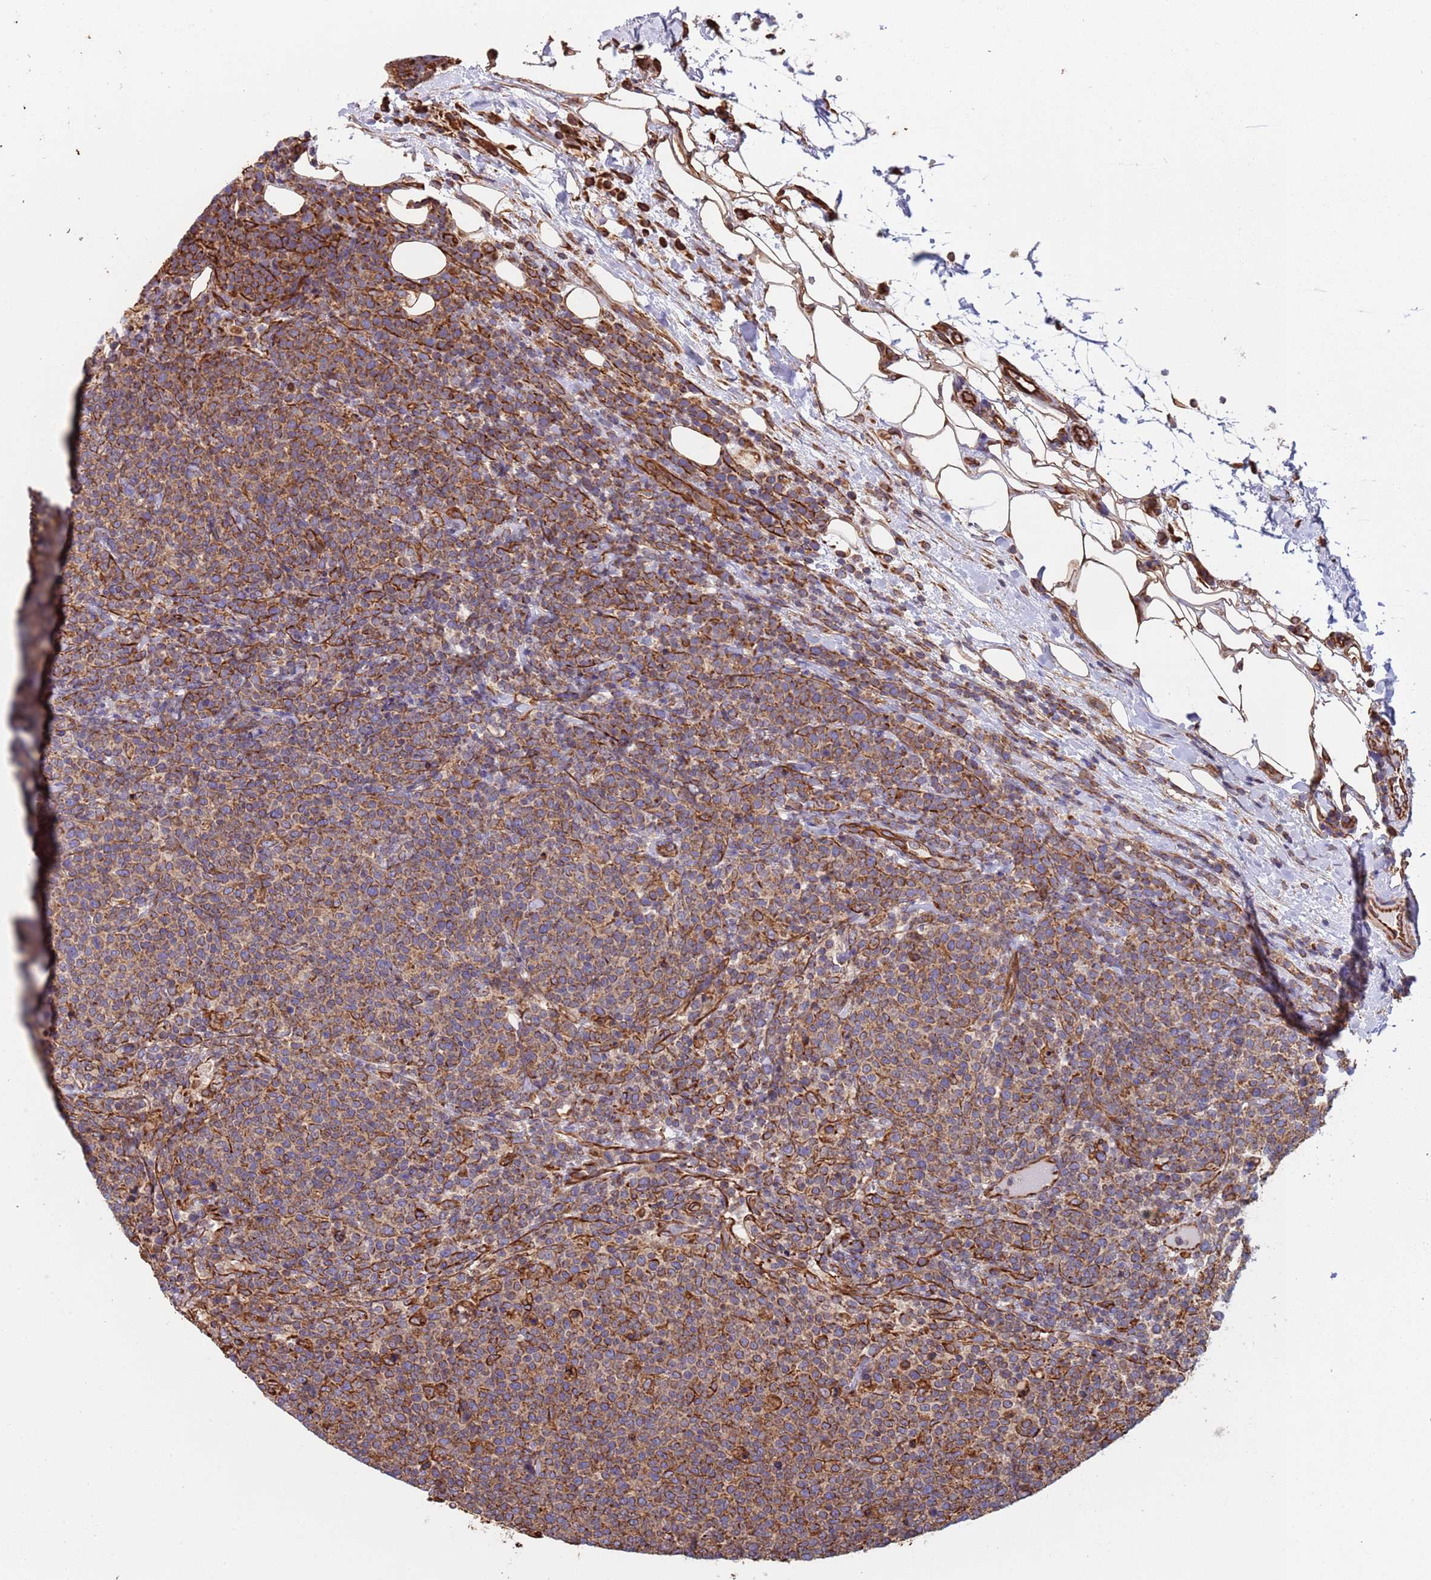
{"staining": {"intensity": "moderate", "quantity": ">75%", "location": "cytoplasmic/membranous"}, "tissue": "lymphoma", "cell_type": "Tumor cells", "image_type": "cancer", "snomed": [{"axis": "morphology", "description": "Malignant lymphoma, non-Hodgkin's type, High grade"}, {"axis": "topography", "description": "Lymph node"}], "caption": "Tumor cells exhibit medium levels of moderate cytoplasmic/membranous expression in about >75% of cells in human lymphoma. Using DAB (3,3'-diaminobenzidine) (brown) and hematoxylin (blue) stains, captured at high magnification using brightfield microscopy.", "gene": "NUDT12", "patient": {"sex": "male", "age": 61}}